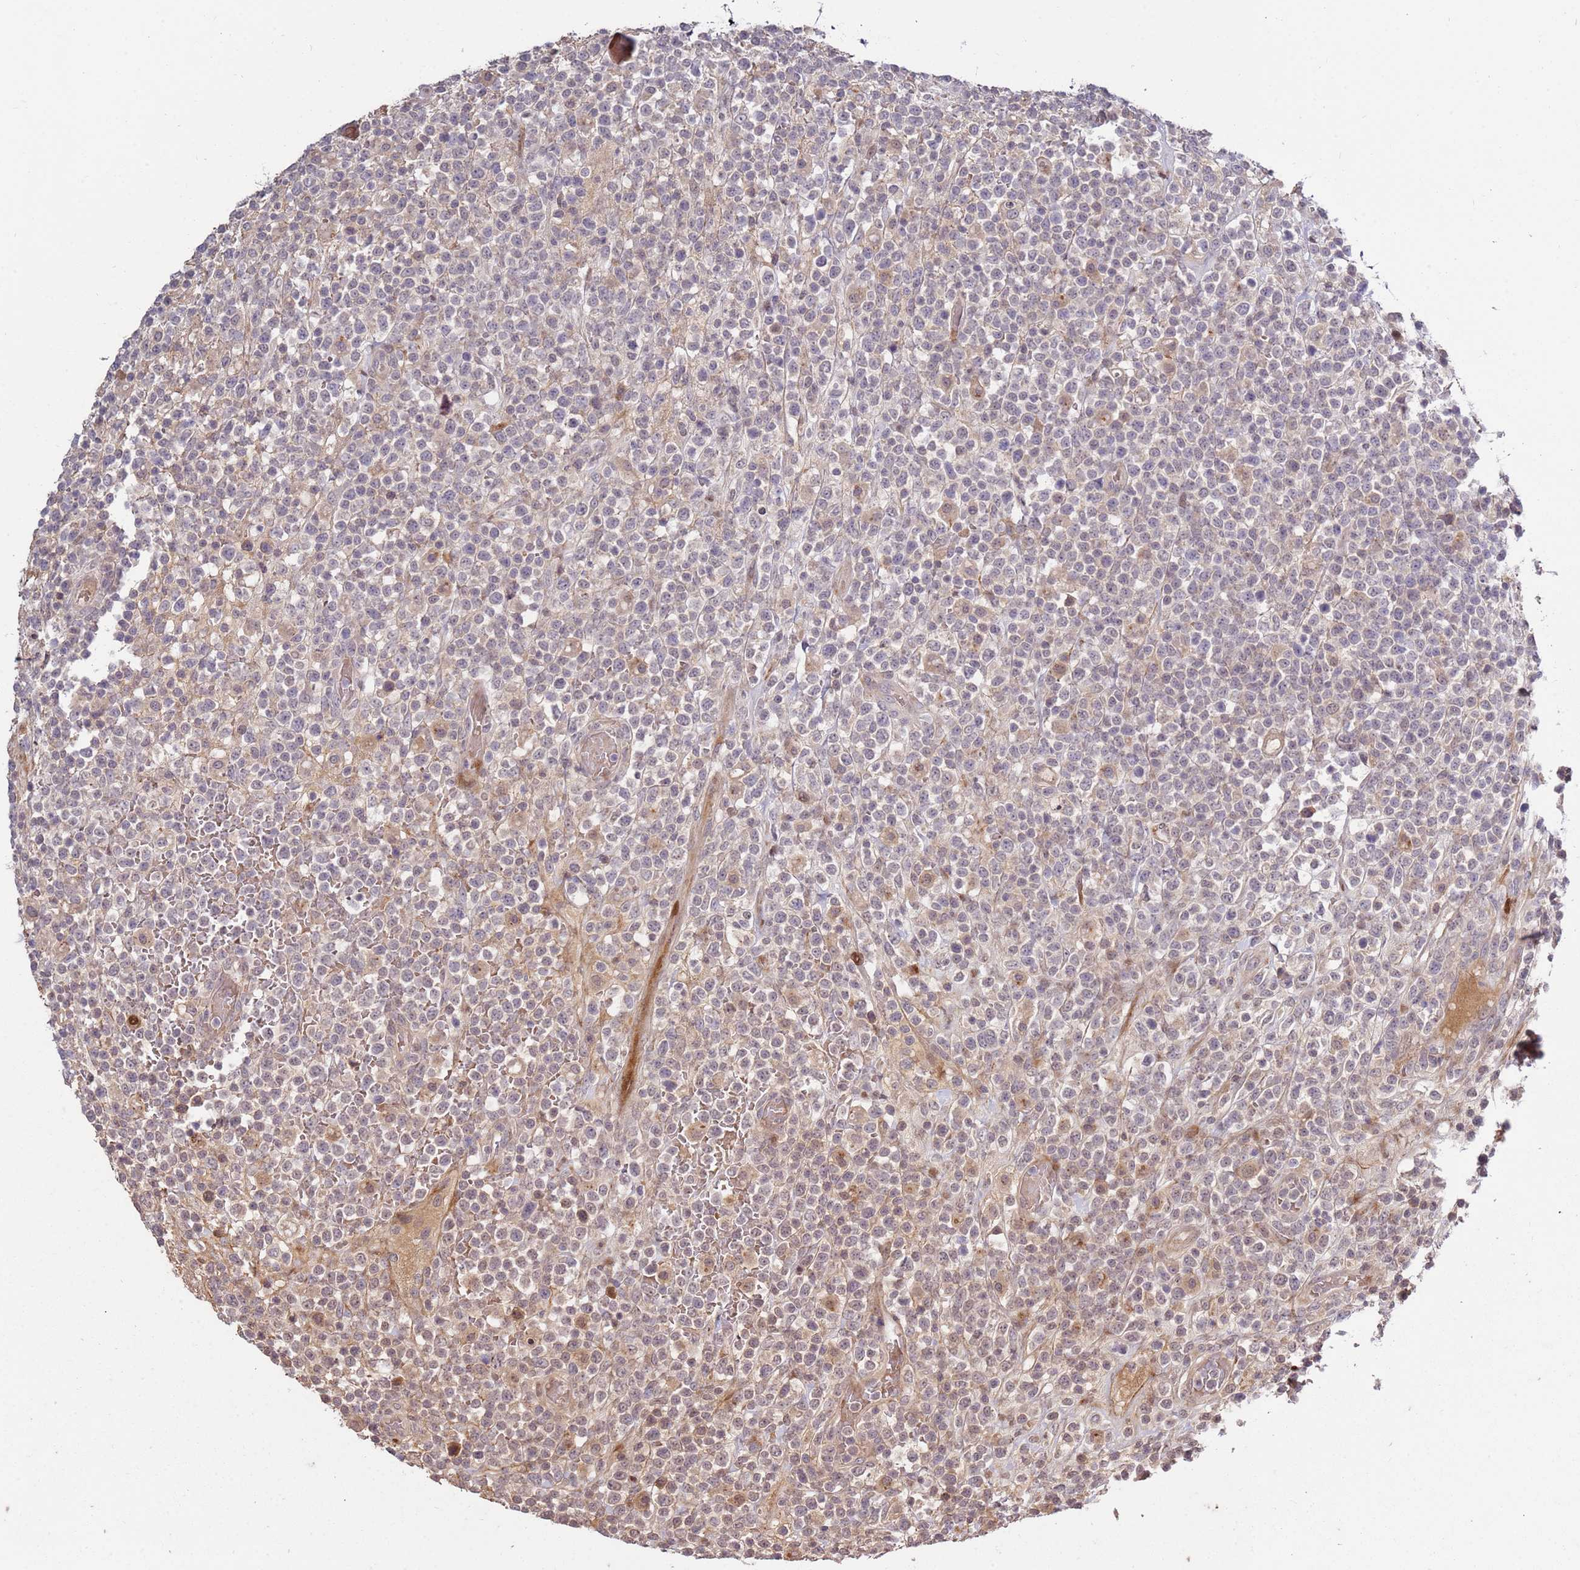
{"staining": {"intensity": "negative", "quantity": "none", "location": "none"}, "tissue": "lymphoma", "cell_type": "Tumor cells", "image_type": "cancer", "snomed": [{"axis": "morphology", "description": "Malignant lymphoma, non-Hodgkin's type, High grade"}, {"axis": "topography", "description": "Colon"}], "caption": "Immunohistochemical staining of human lymphoma displays no significant positivity in tumor cells.", "gene": "RHBDL1", "patient": {"sex": "female", "age": 53}}